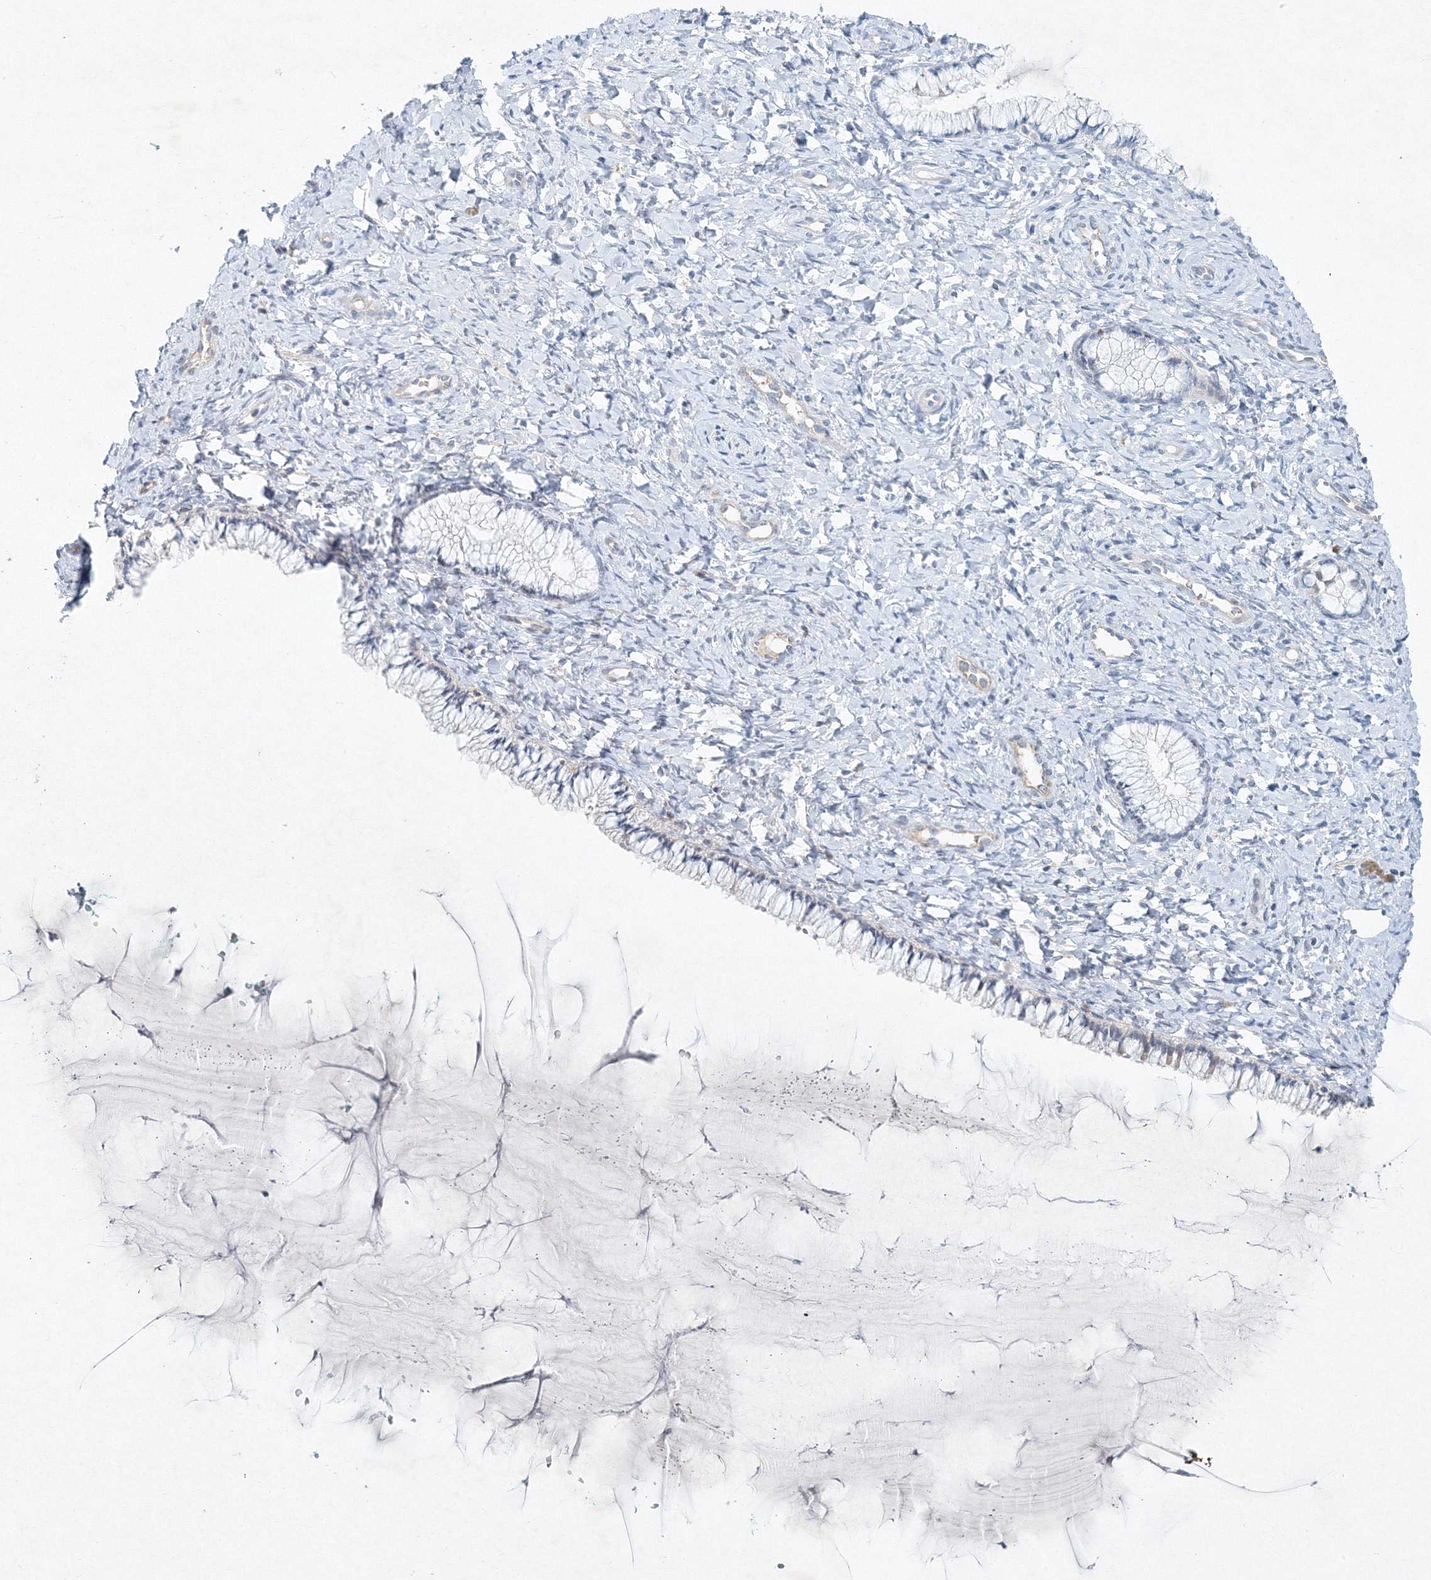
{"staining": {"intensity": "negative", "quantity": "none", "location": "none"}, "tissue": "cervix", "cell_type": "Glandular cells", "image_type": "normal", "snomed": [{"axis": "morphology", "description": "Normal tissue, NOS"}, {"axis": "morphology", "description": "Adenocarcinoma, NOS"}, {"axis": "topography", "description": "Cervix"}], "caption": "The image displays no staining of glandular cells in normal cervix.", "gene": "SH3BP5", "patient": {"sex": "female", "age": 29}}